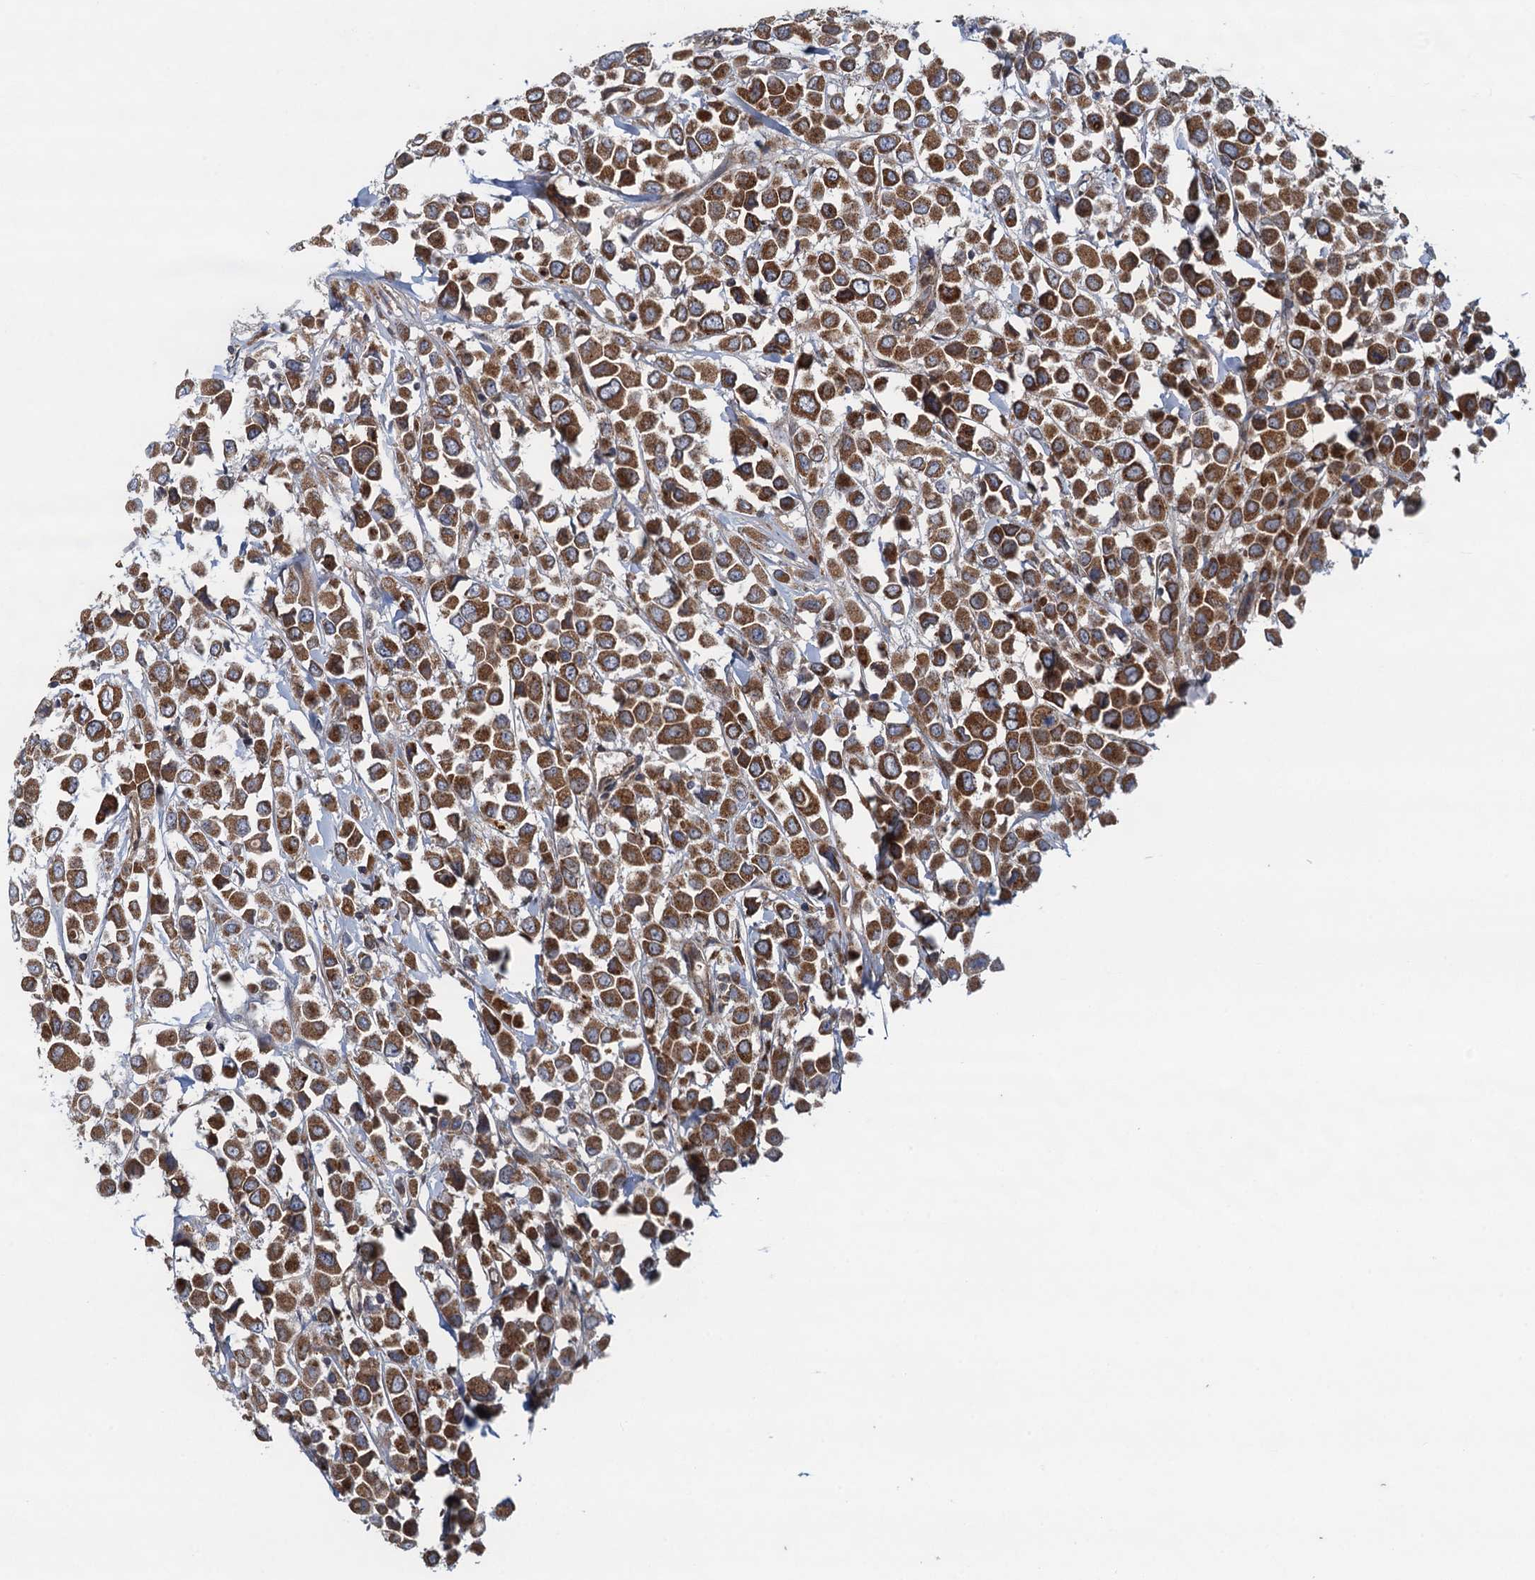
{"staining": {"intensity": "moderate", "quantity": ">75%", "location": "cytoplasmic/membranous"}, "tissue": "breast cancer", "cell_type": "Tumor cells", "image_type": "cancer", "snomed": [{"axis": "morphology", "description": "Duct carcinoma"}, {"axis": "topography", "description": "Breast"}], "caption": "A high-resolution image shows immunohistochemistry (IHC) staining of breast cancer, which demonstrates moderate cytoplasmic/membranous staining in approximately >75% of tumor cells. (IHC, brightfield microscopy, high magnification).", "gene": "NLRP10", "patient": {"sex": "female", "age": 61}}